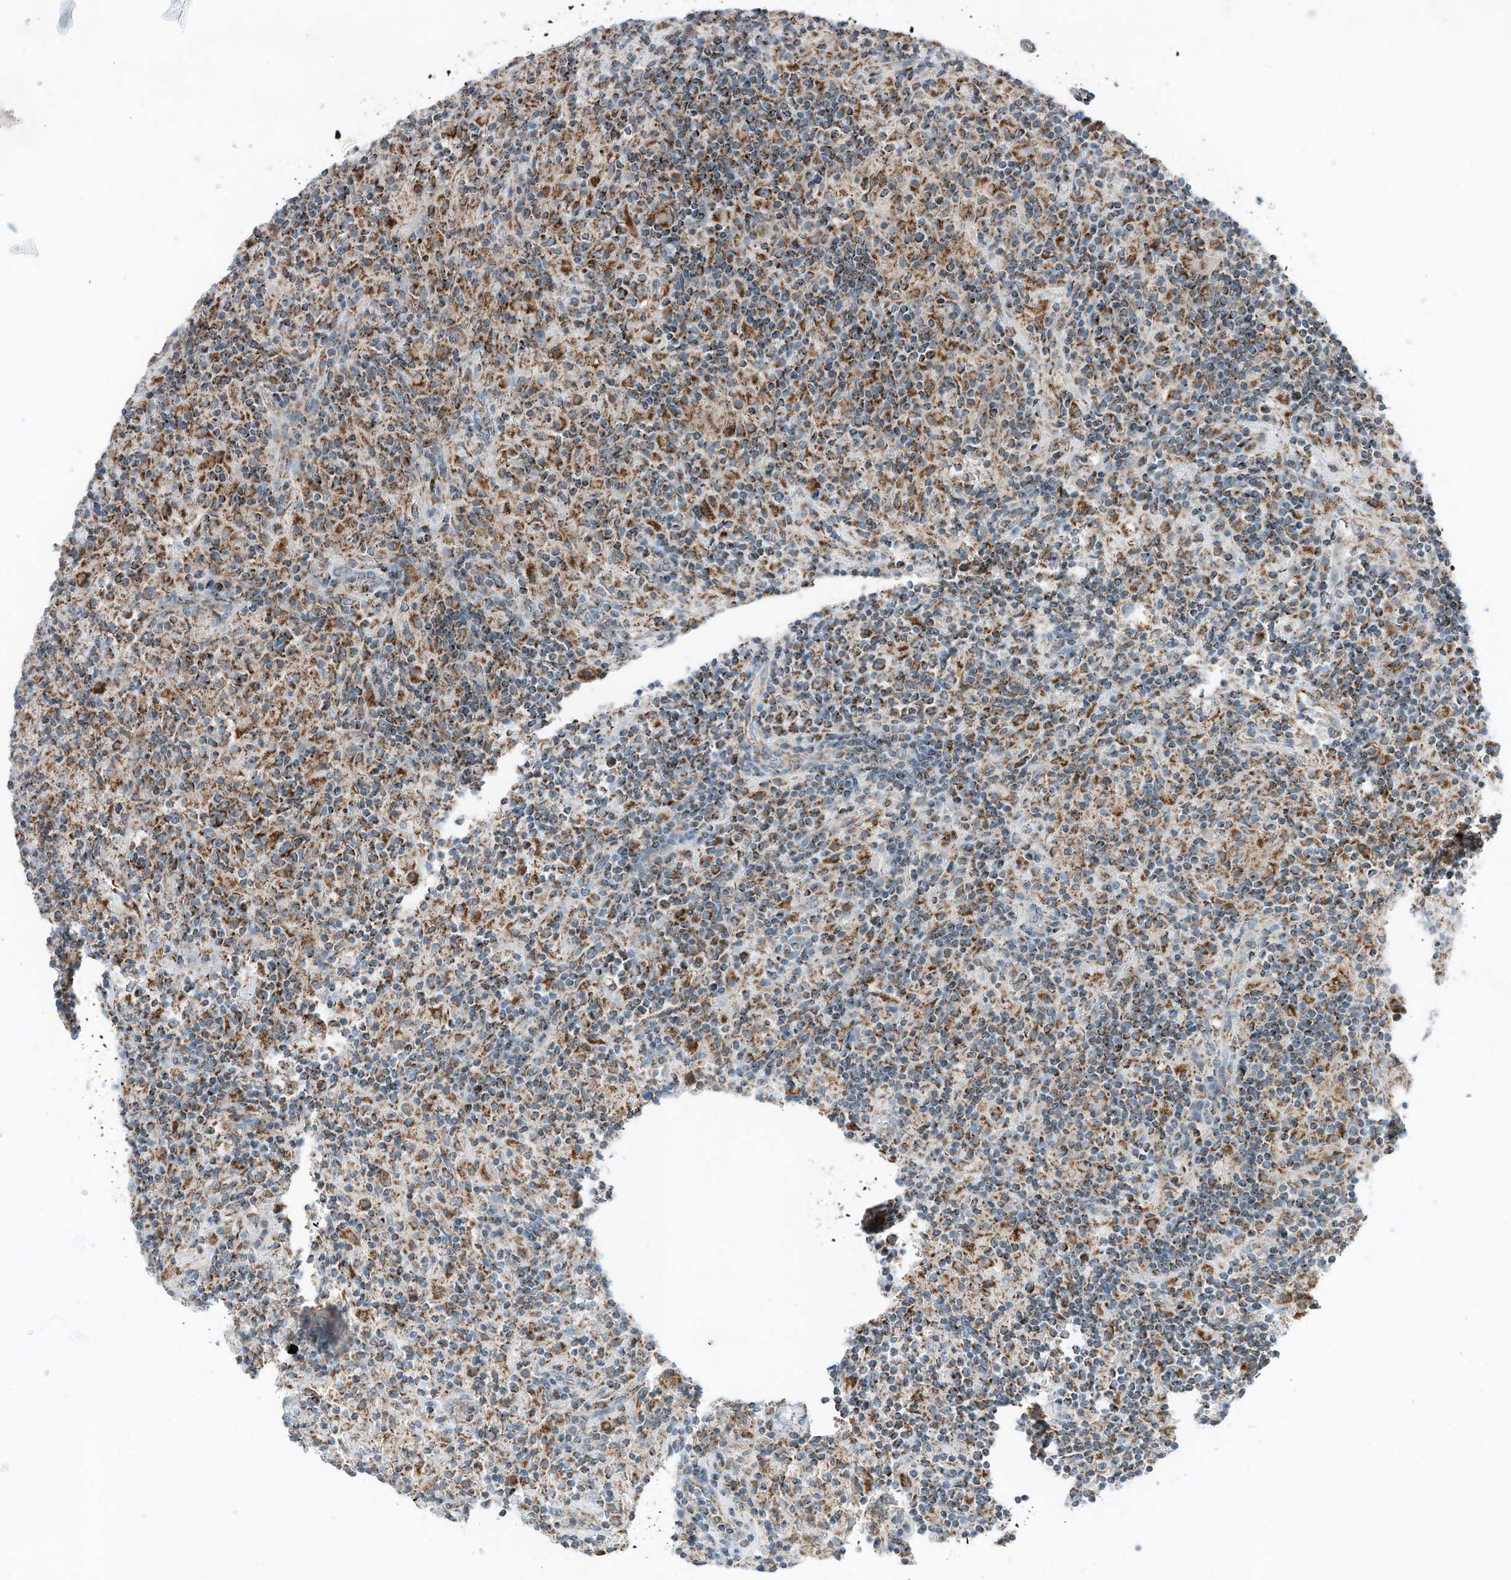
{"staining": {"intensity": "strong", "quantity": ">75%", "location": "cytoplasmic/membranous"}, "tissue": "lymphoma", "cell_type": "Tumor cells", "image_type": "cancer", "snomed": [{"axis": "morphology", "description": "Hodgkin's disease, NOS"}, {"axis": "topography", "description": "Lymph node"}], "caption": "Hodgkin's disease stained with a protein marker shows strong staining in tumor cells.", "gene": "RMND1", "patient": {"sex": "male", "age": 70}}